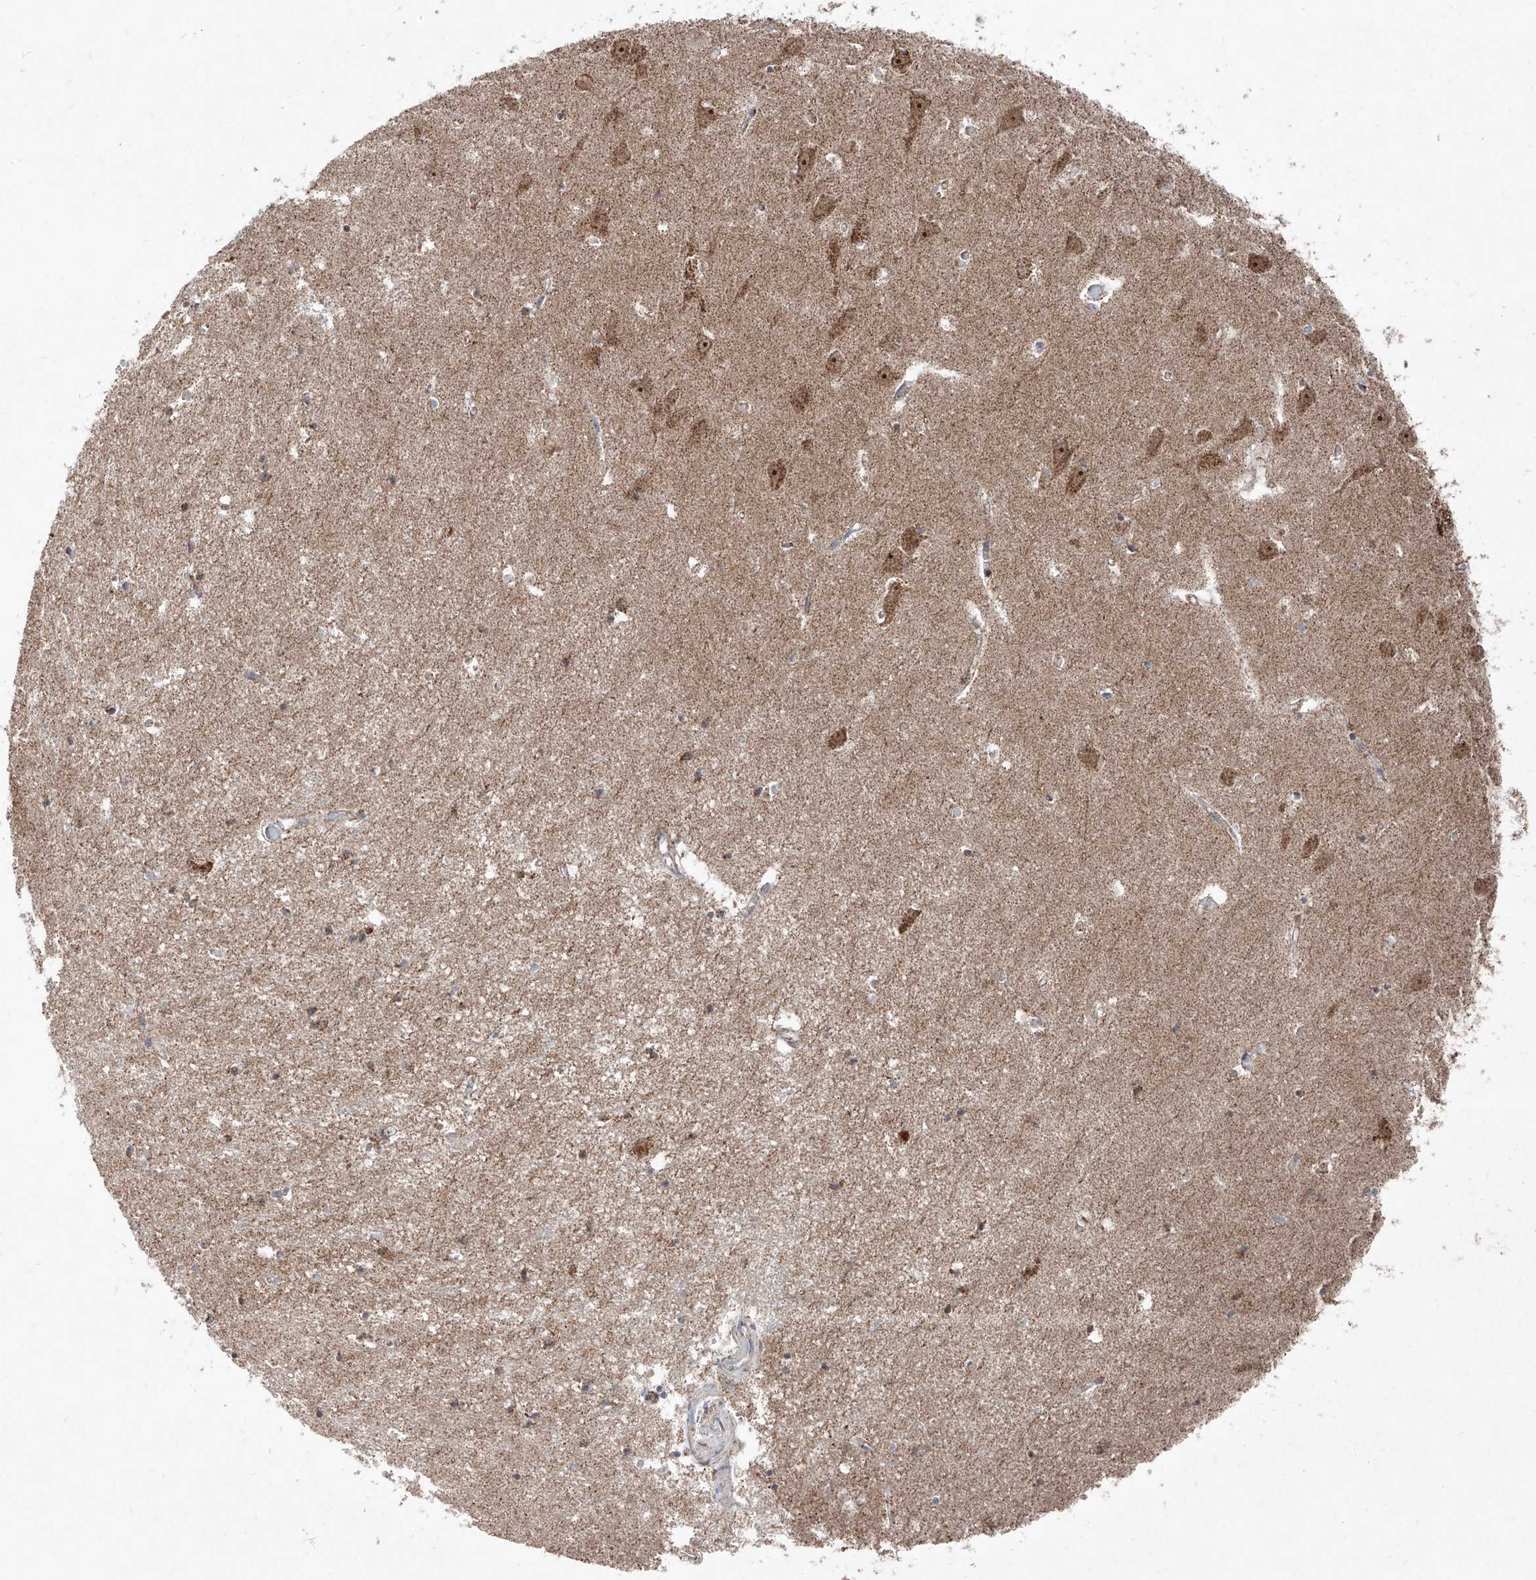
{"staining": {"intensity": "moderate", "quantity": ">75%", "location": "cytoplasmic/membranous"}, "tissue": "hippocampus", "cell_type": "Glial cells", "image_type": "normal", "snomed": [{"axis": "morphology", "description": "Normal tissue, NOS"}, {"axis": "topography", "description": "Hippocampus"}], "caption": "High-power microscopy captured an immunohistochemistry histopathology image of normal hippocampus, revealing moderate cytoplasmic/membranous positivity in approximately >75% of glial cells.", "gene": "NDUFB3", "patient": {"sex": "male", "age": 70}}